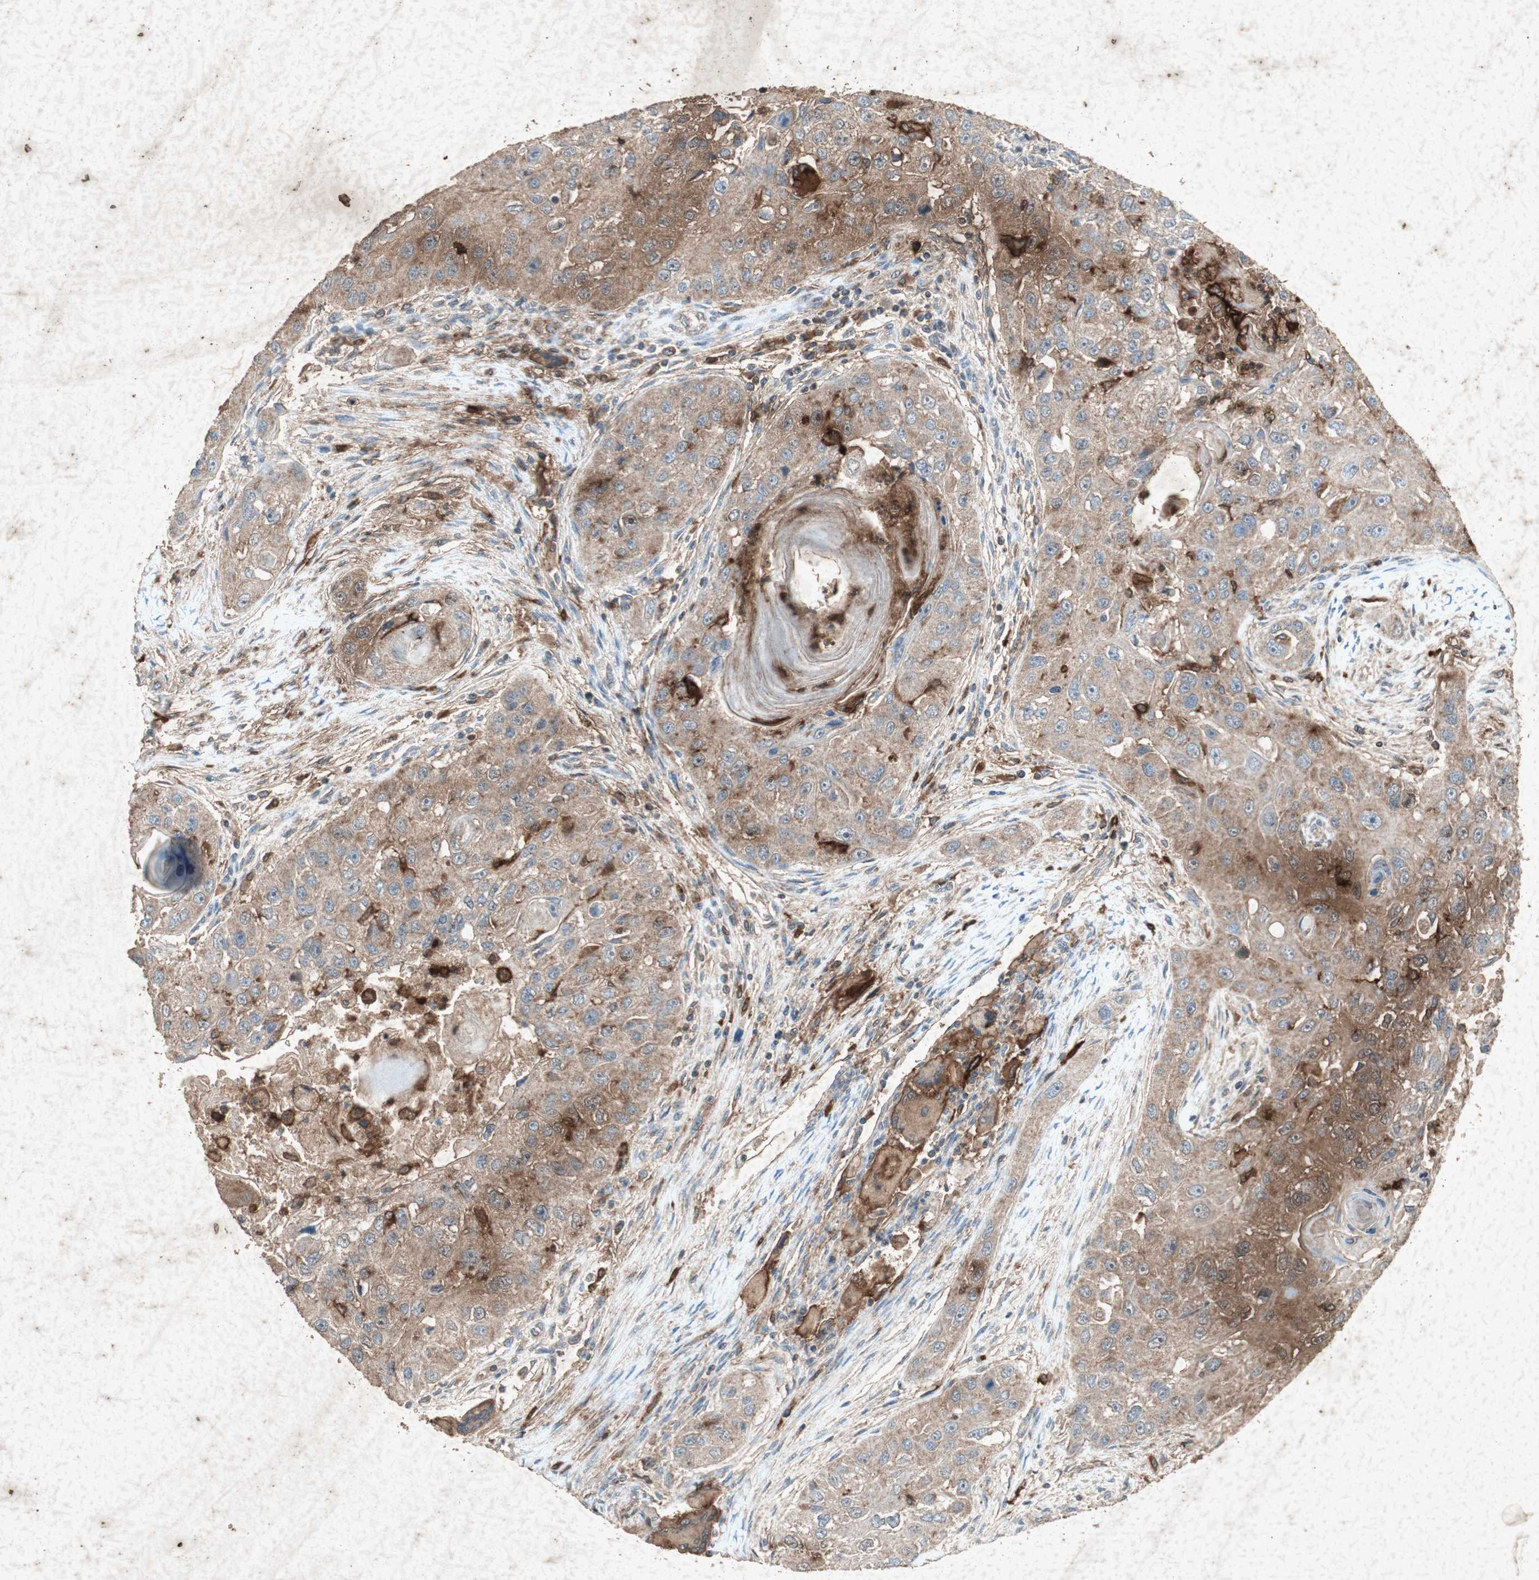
{"staining": {"intensity": "moderate", "quantity": ">75%", "location": "cytoplasmic/membranous"}, "tissue": "head and neck cancer", "cell_type": "Tumor cells", "image_type": "cancer", "snomed": [{"axis": "morphology", "description": "Normal tissue, NOS"}, {"axis": "morphology", "description": "Squamous cell carcinoma, NOS"}, {"axis": "topography", "description": "Skeletal muscle"}, {"axis": "topography", "description": "Head-Neck"}], "caption": "Brown immunohistochemical staining in head and neck cancer displays moderate cytoplasmic/membranous positivity in about >75% of tumor cells. The protein of interest is shown in brown color, while the nuclei are stained blue.", "gene": "TYROBP", "patient": {"sex": "male", "age": 51}}